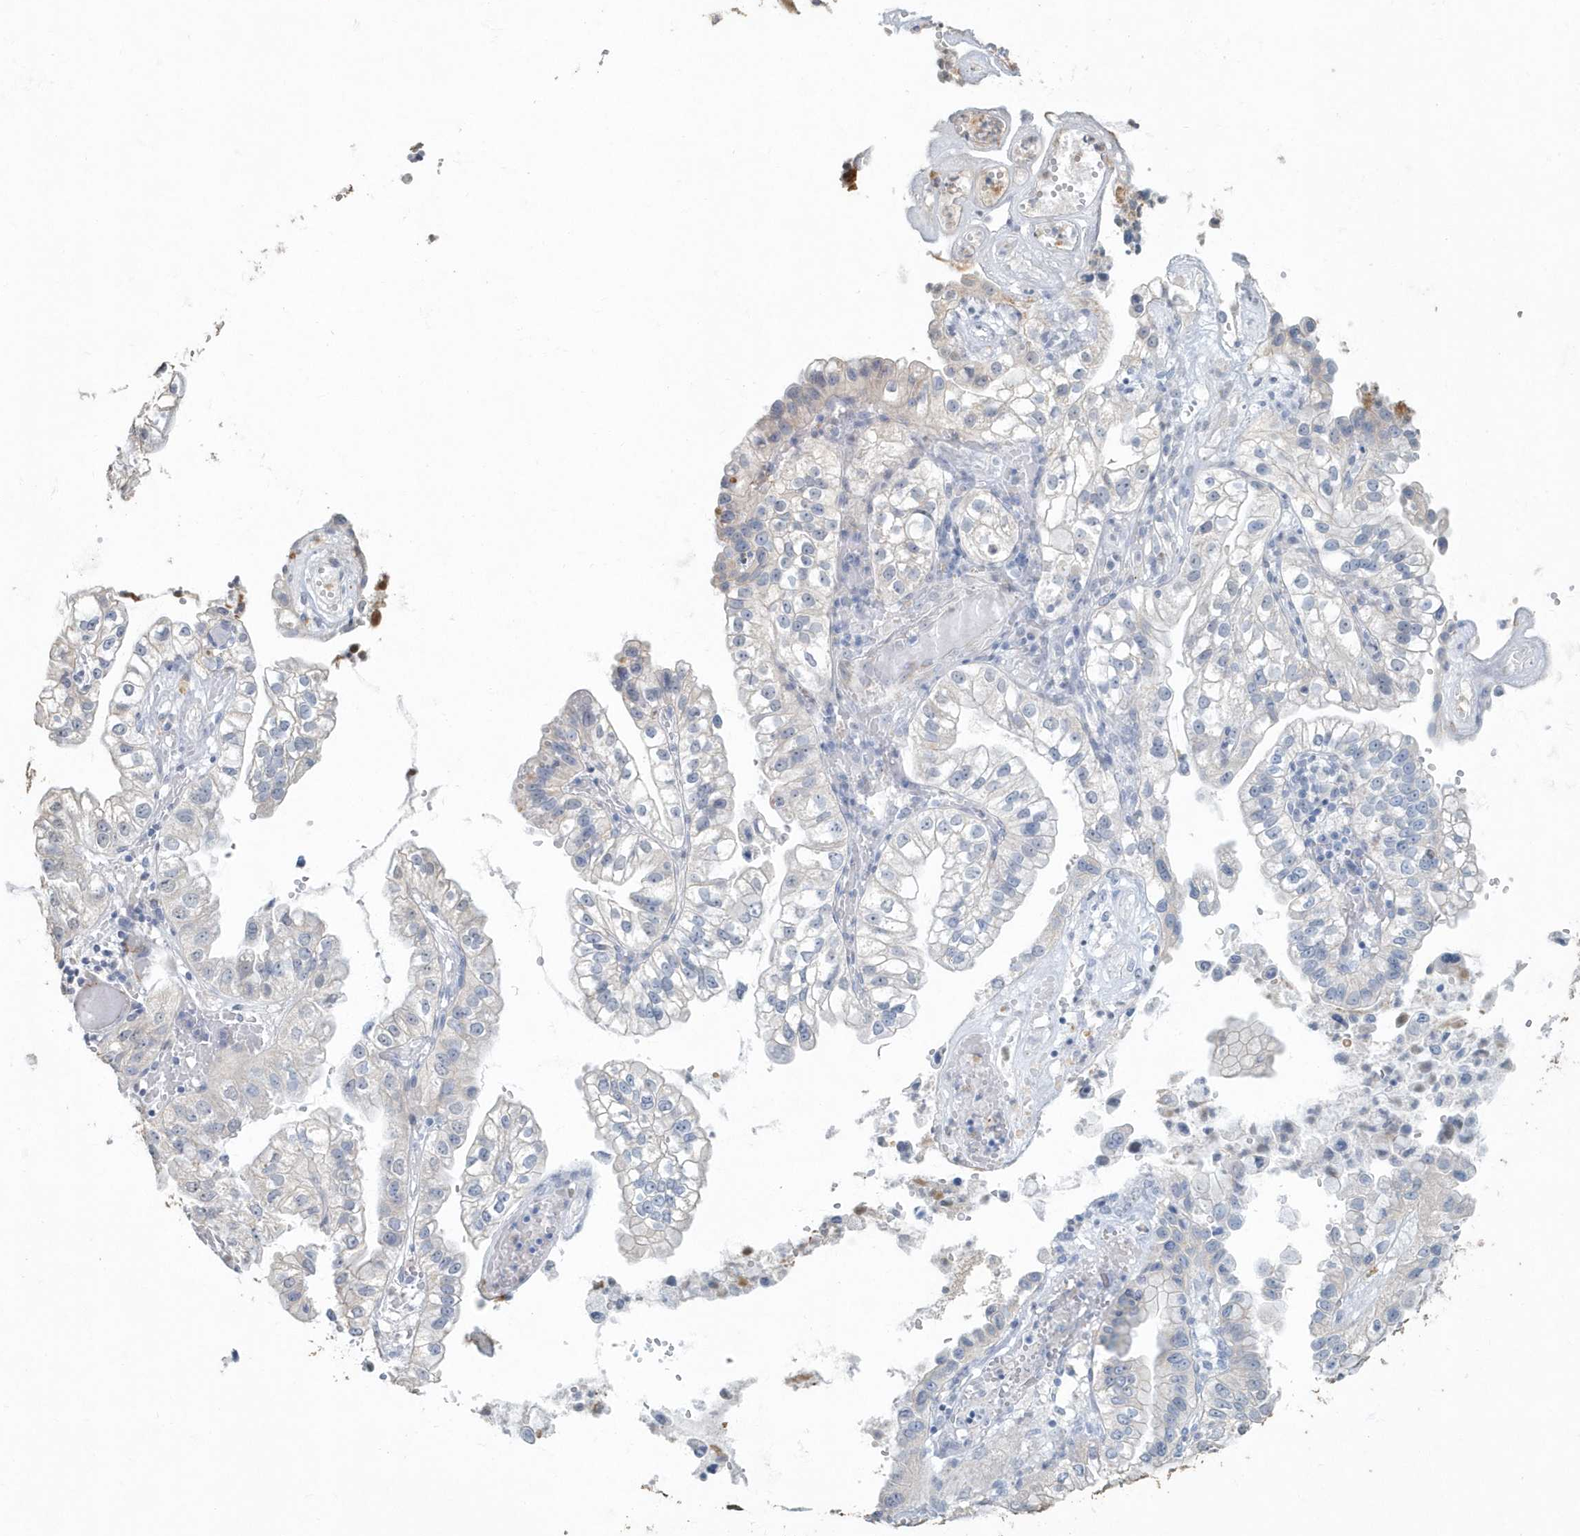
{"staining": {"intensity": "negative", "quantity": "none", "location": "none"}, "tissue": "liver cancer", "cell_type": "Tumor cells", "image_type": "cancer", "snomed": [{"axis": "morphology", "description": "Cholangiocarcinoma"}, {"axis": "topography", "description": "Liver"}], "caption": "Tumor cells show no significant expression in liver cancer (cholangiocarcinoma).", "gene": "MYOT", "patient": {"sex": "female", "age": 79}}